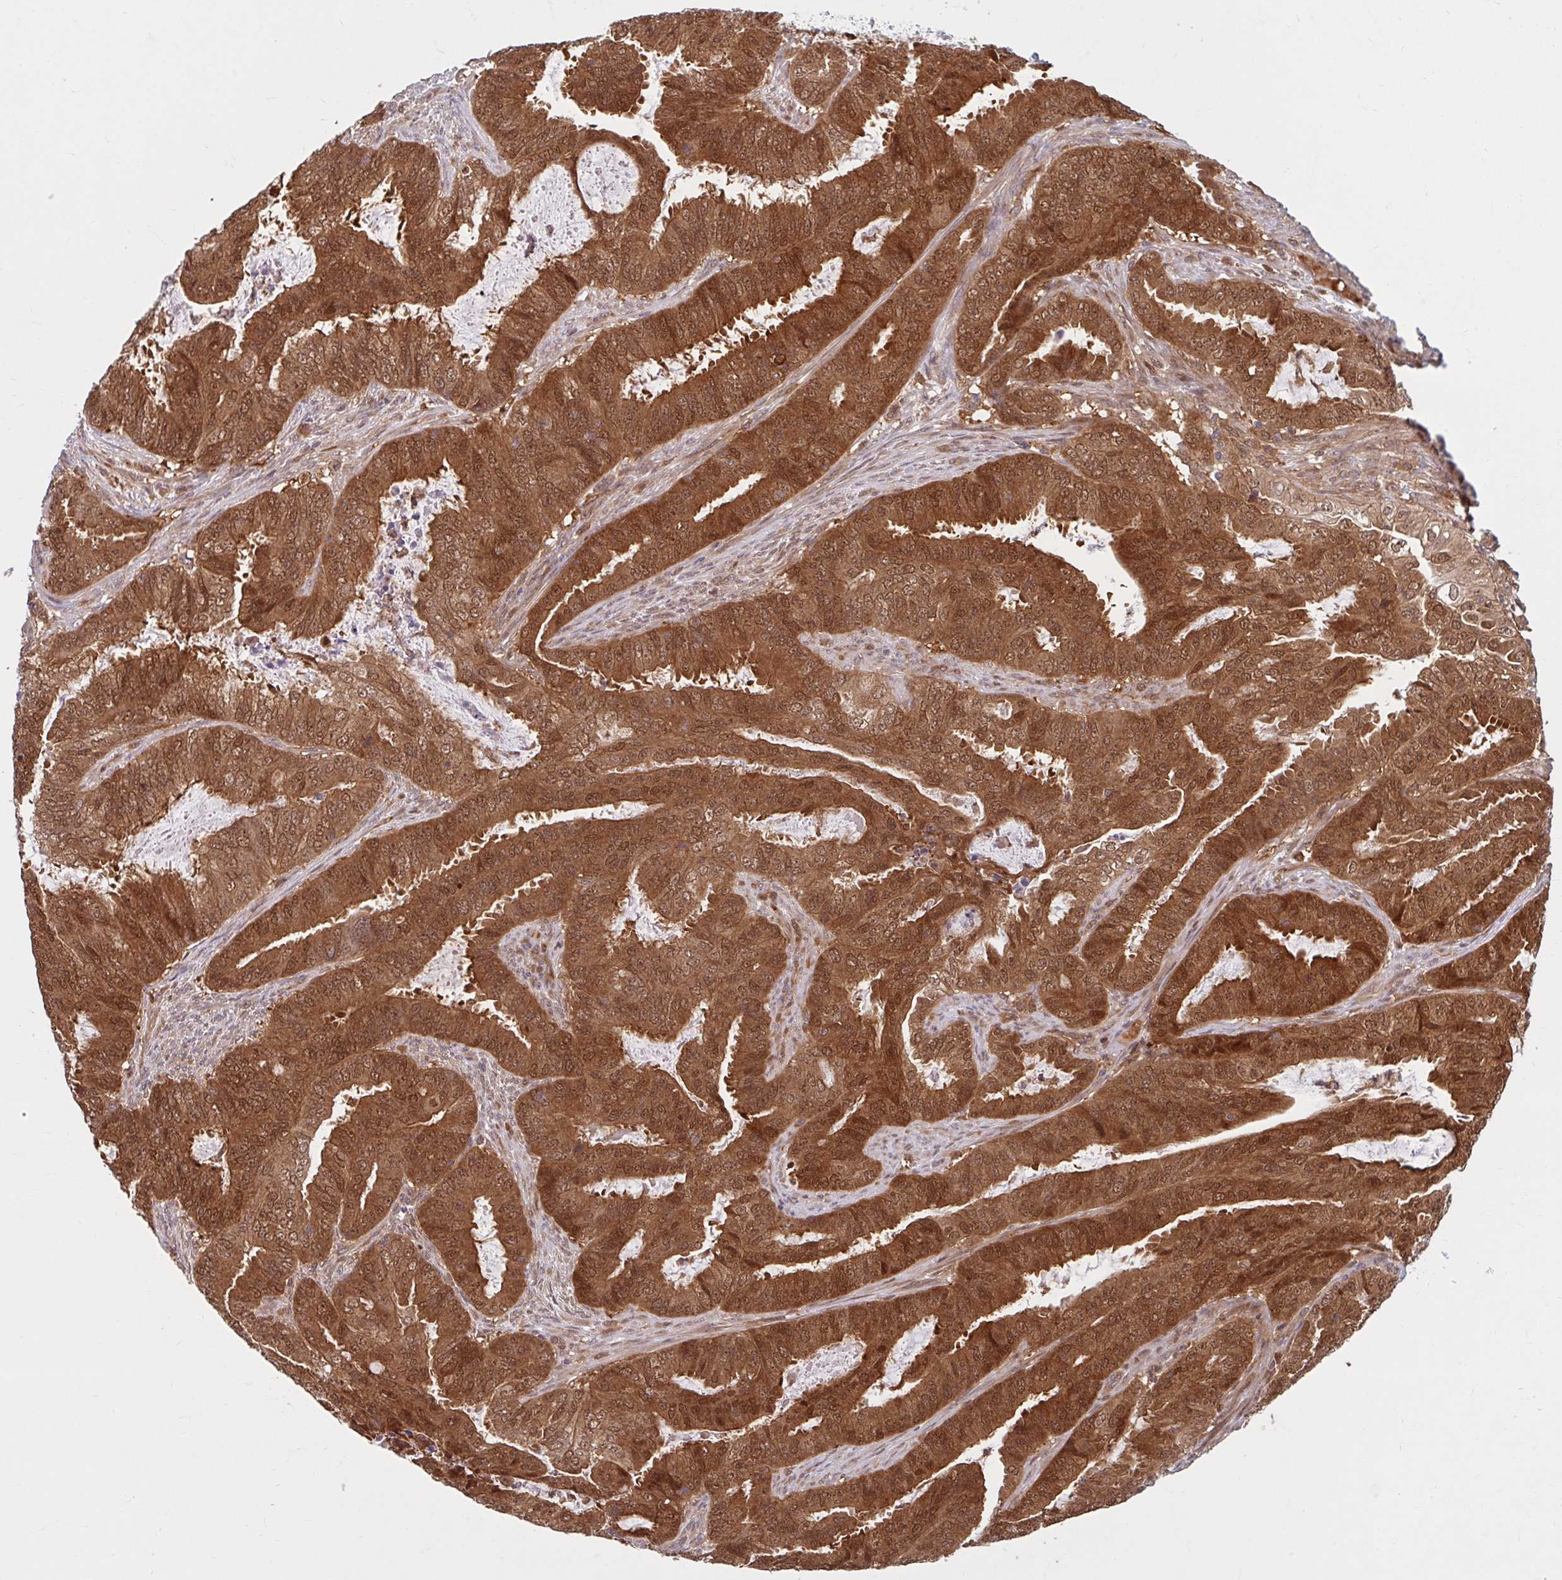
{"staining": {"intensity": "strong", "quantity": ">75%", "location": "cytoplasmic/membranous,nuclear"}, "tissue": "endometrial cancer", "cell_type": "Tumor cells", "image_type": "cancer", "snomed": [{"axis": "morphology", "description": "Adenocarcinoma, NOS"}, {"axis": "topography", "description": "Endometrium"}], "caption": "Endometrial cancer stained for a protein (brown) demonstrates strong cytoplasmic/membranous and nuclear positive expression in about >75% of tumor cells.", "gene": "HMBS", "patient": {"sex": "female", "age": 51}}